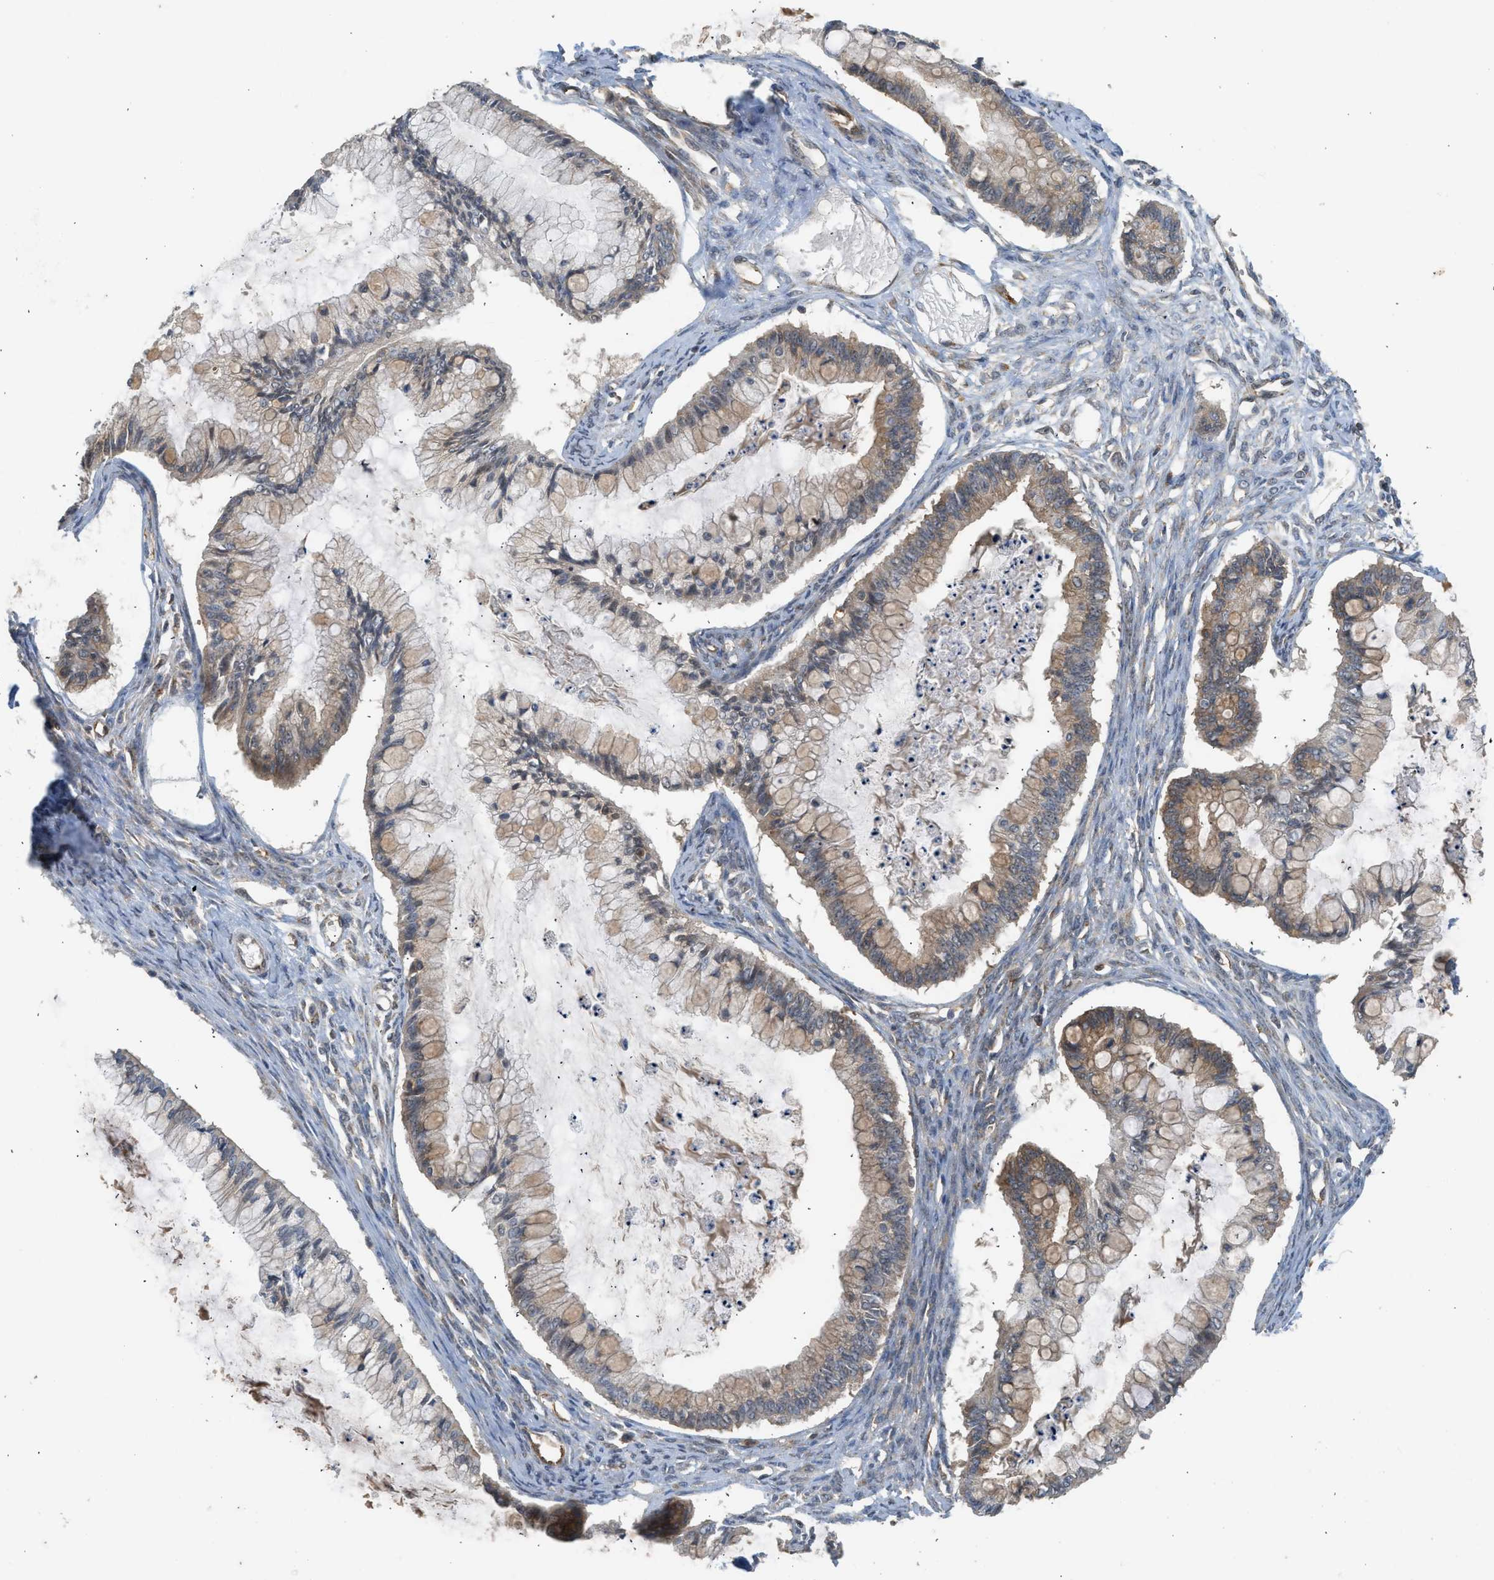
{"staining": {"intensity": "moderate", "quantity": ">75%", "location": "cytoplasmic/membranous"}, "tissue": "ovarian cancer", "cell_type": "Tumor cells", "image_type": "cancer", "snomed": [{"axis": "morphology", "description": "Cystadenocarcinoma, mucinous, NOS"}, {"axis": "topography", "description": "Ovary"}], "caption": "IHC micrograph of neoplastic tissue: human mucinous cystadenocarcinoma (ovarian) stained using immunohistochemistry (IHC) demonstrates medium levels of moderate protein expression localized specifically in the cytoplasmic/membranous of tumor cells, appearing as a cytoplasmic/membranous brown color.", "gene": "HIP1R", "patient": {"sex": "female", "age": 57}}